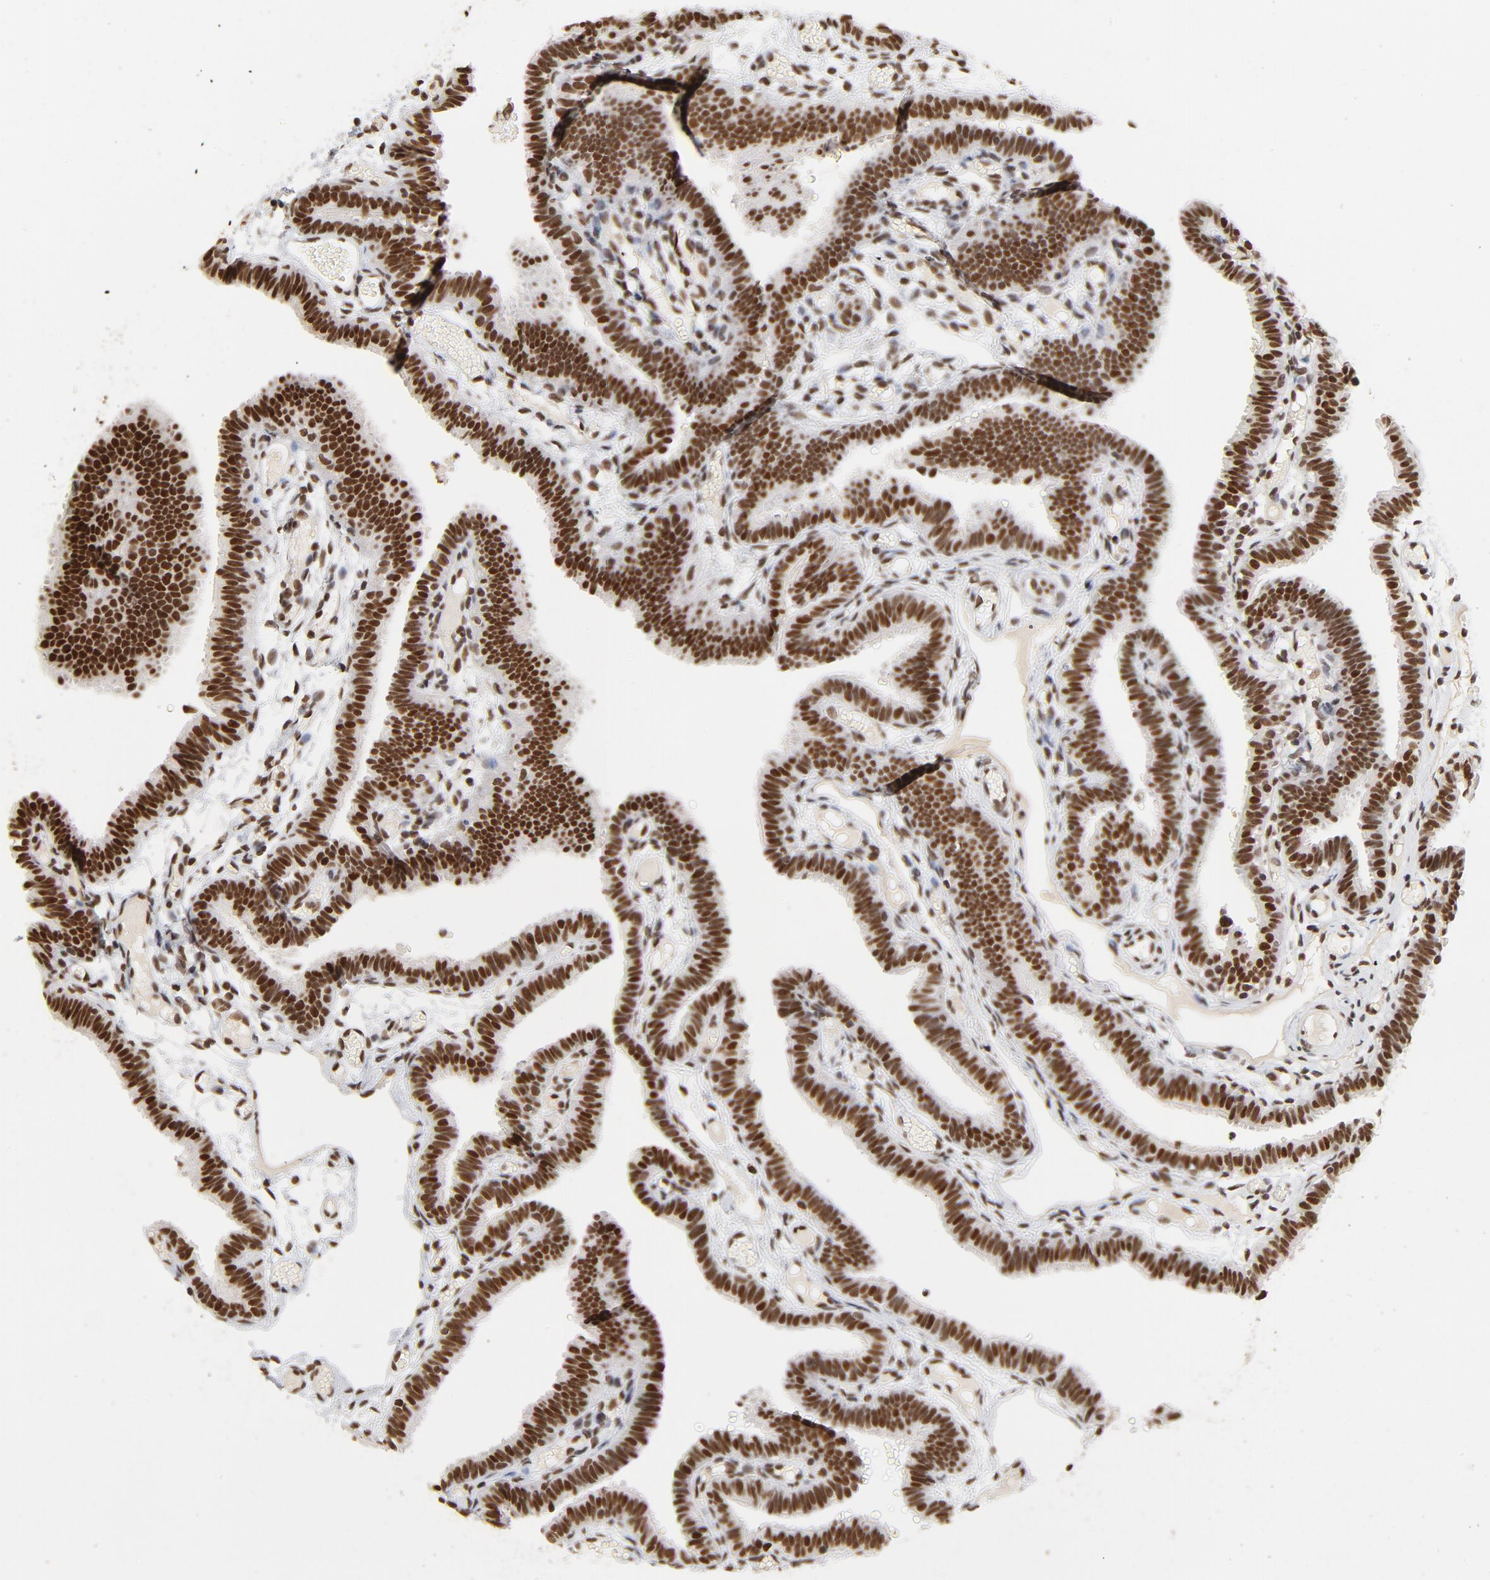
{"staining": {"intensity": "strong", "quantity": ">75%", "location": "nuclear"}, "tissue": "fallopian tube", "cell_type": "Glandular cells", "image_type": "normal", "snomed": [{"axis": "morphology", "description": "Normal tissue, NOS"}, {"axis": "topography", "description": "Fallopian tube"}], "caption": "Immunohistochemical staining of benign fallopian tube shows >75% levels of strong nuclear protein positivity in approximately >75% of glandular cells.", "gene": "TP53BP1", "patient": {"sex": "female", "age": 29}}